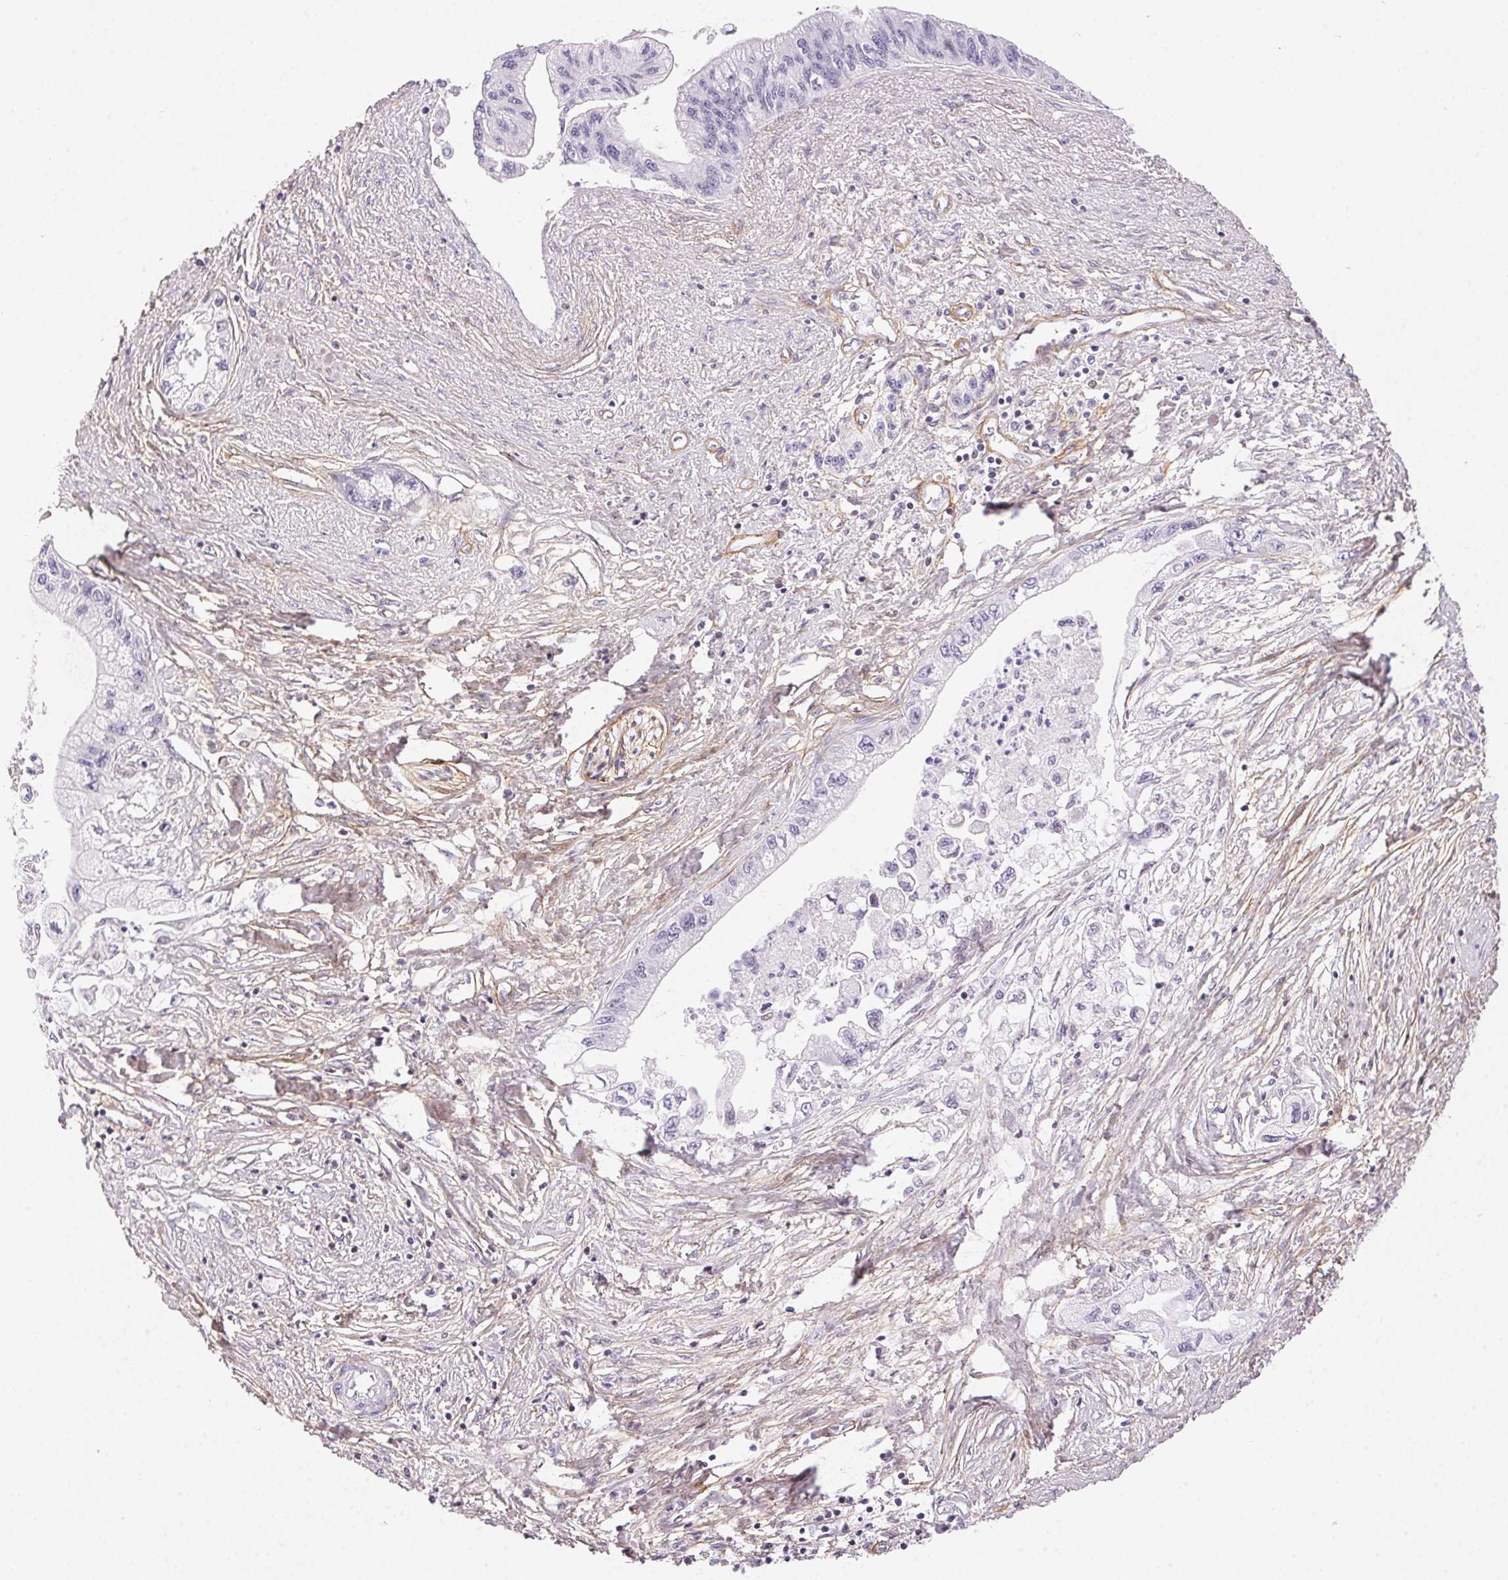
{"staining": {"intensity": "negative", "quantity": "none", "location": "none"}, "tissue": "pancreatic cancer", "cell_type": "Tumor cells", "image_type": "cancer", "snomed": [{"axis": "morphology", "description": "Adenocarcinoma, NOS"}, {"axis": "topography", "description": "Pancreas"}], "caption": "A high-resolution image shows immunohistochemistry (IHC) staining of pancreatic cancer, which shows no significant expression in tumor cells.", "gene": "PDZD2", "patient": {"sex": "male", "age": 61}}